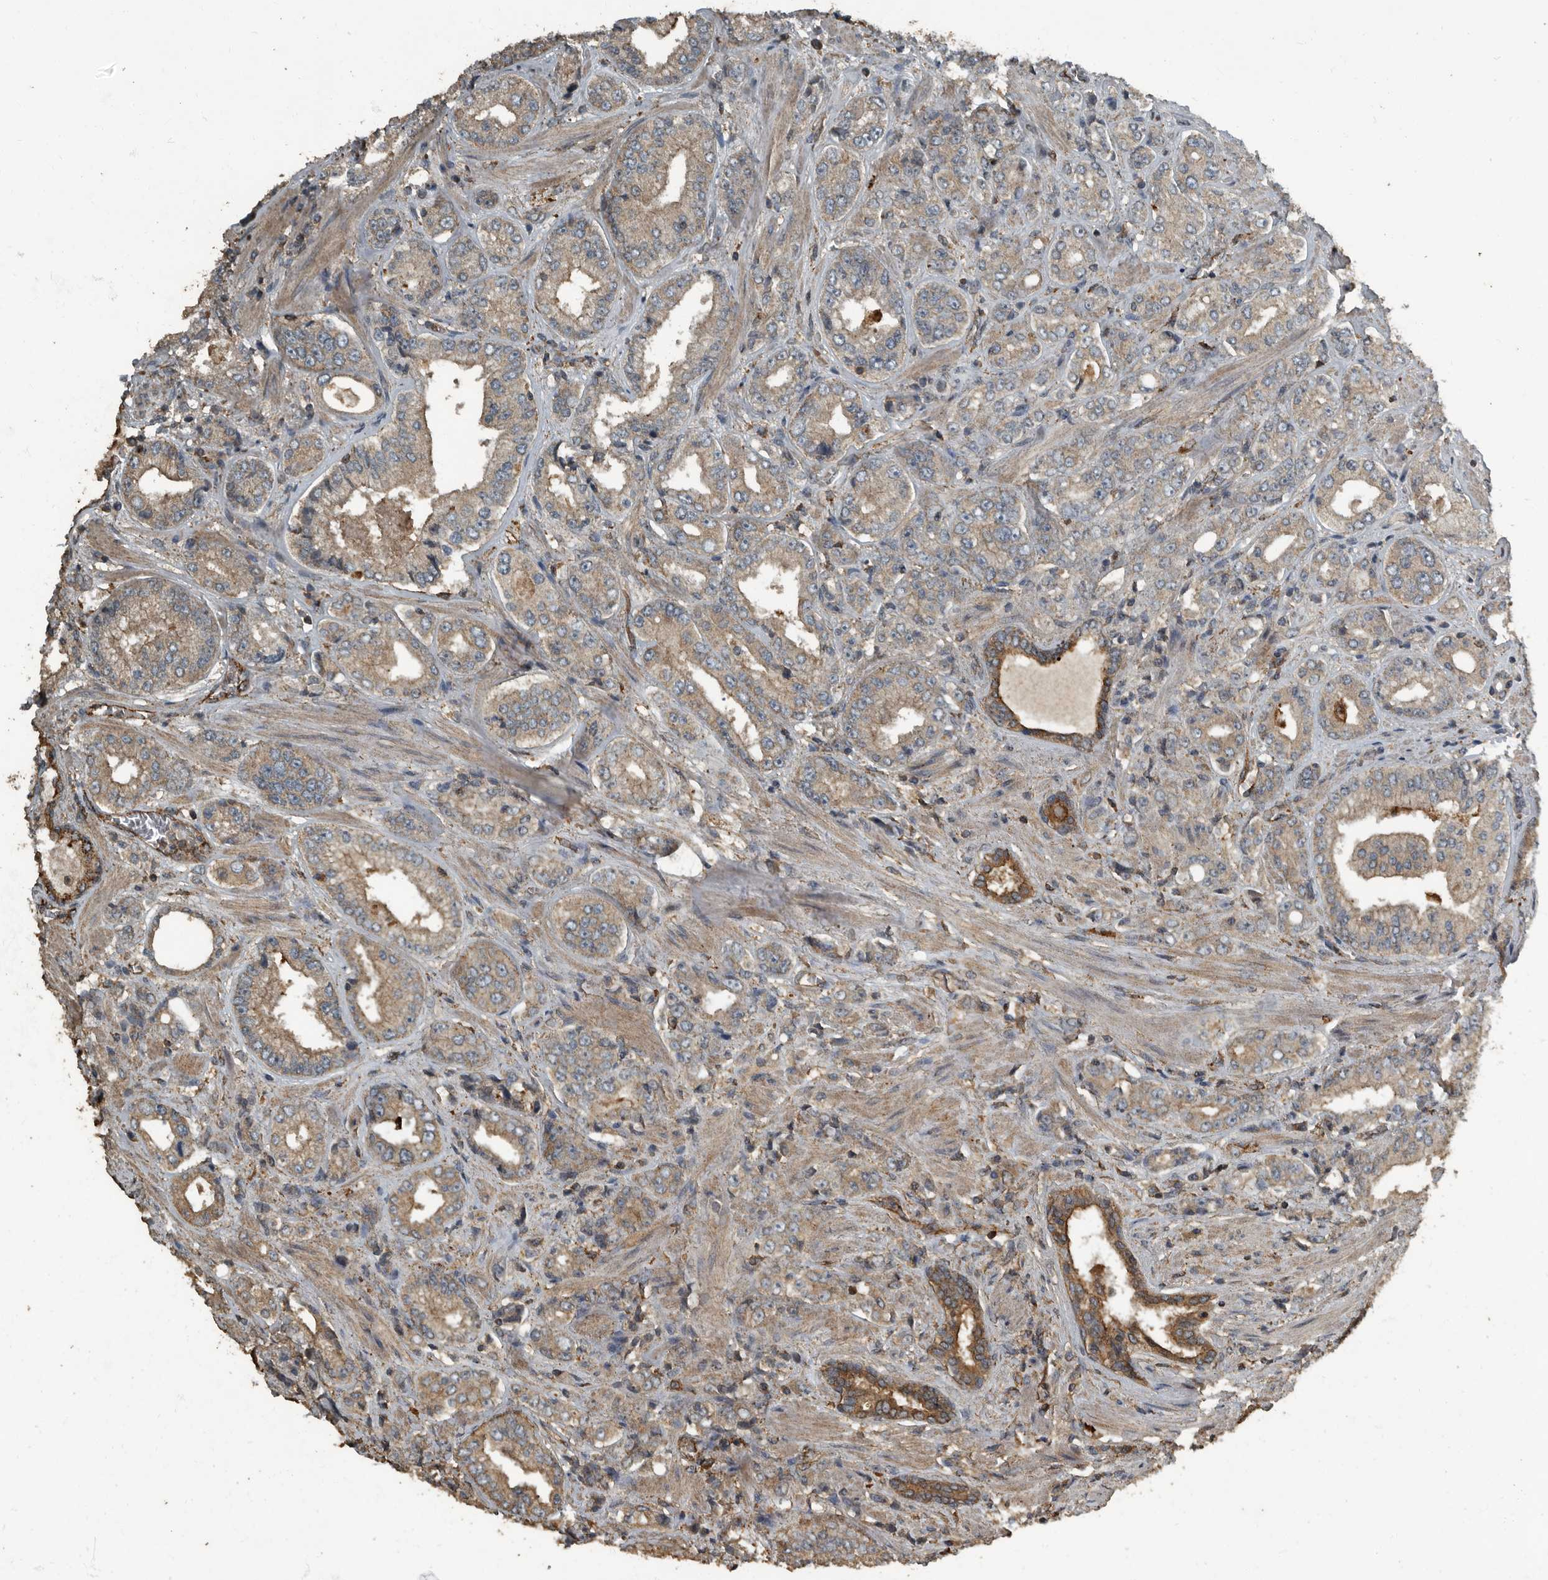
{"staining": {"intensity": "weak", "quantity": ">75%", "location": "cytoplasmic/membranous"}, "tissue": "prostate cancer", "cell_type": "Tumor cells", "image_type": "cancer", "snomed": [{"axis": "morphology", "description": "Adenocarcinoma, High grade"}, {"axis": "topography", "description": "Prostate"}], "caption": "This is an image of immunohistochemistry (IHC) staining of prostate cancer, which shows weak positivity in the cytoplasmic/membranous of tumor cells.", "gene": "IL15RA", "patient": {"sex": "male", "age": 61}}